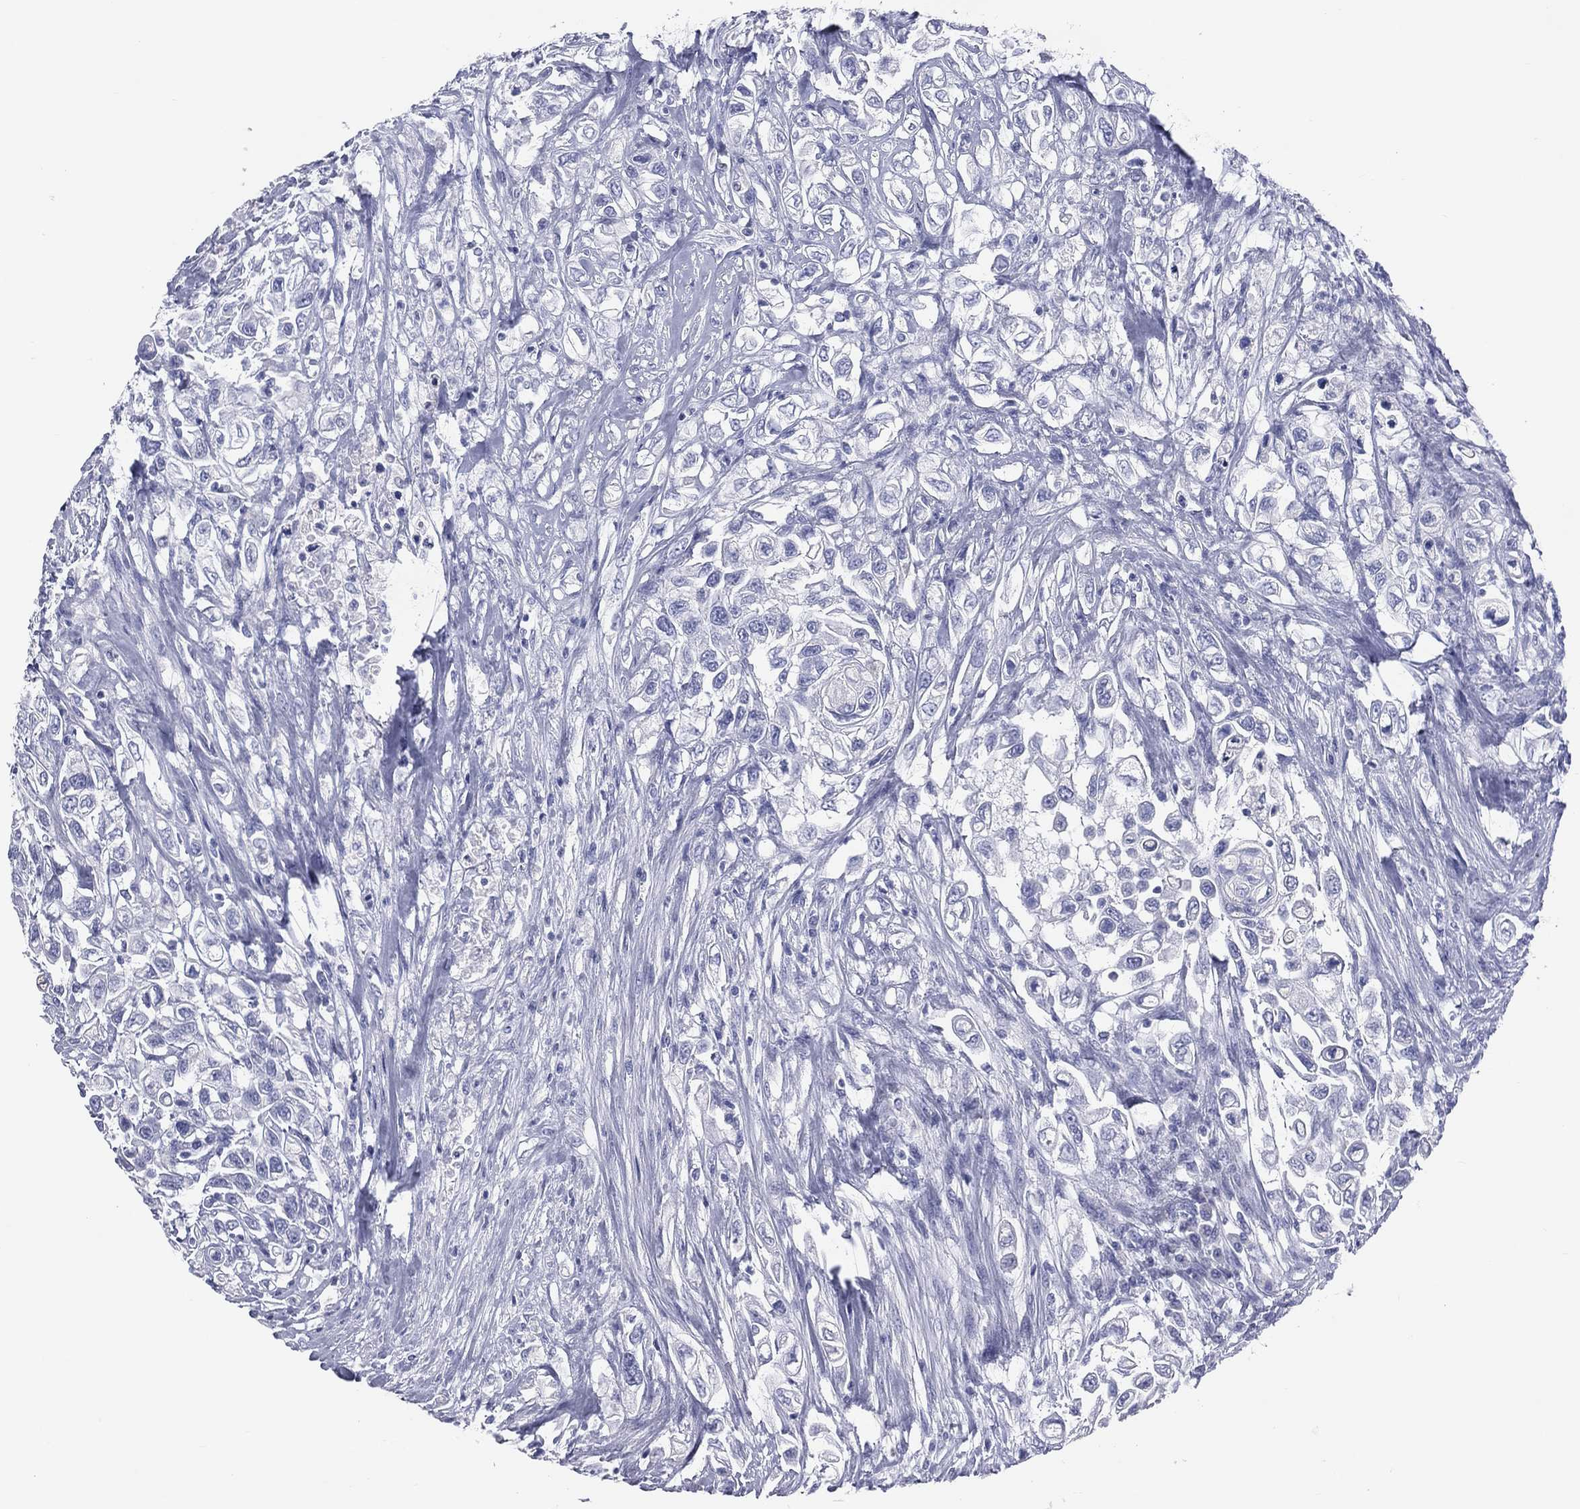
{"staining": {"intensity": "negative", "quantity": "none", "location": "none"}, "tissue": "urothelial cancer", "cell_type": "Tumor cells", "image_type": "cancer", "snomed": [{"axis": "morphology", "description": "Urothelial carcinoma, High grade"}, {"axis": "topography", "description": "Urinary bladder"}], "caption": "Tumor cells show no significant protein staining in urothelial cancer.", "gene": "MLN", "patient": {"sex": "female", "age": 56}}